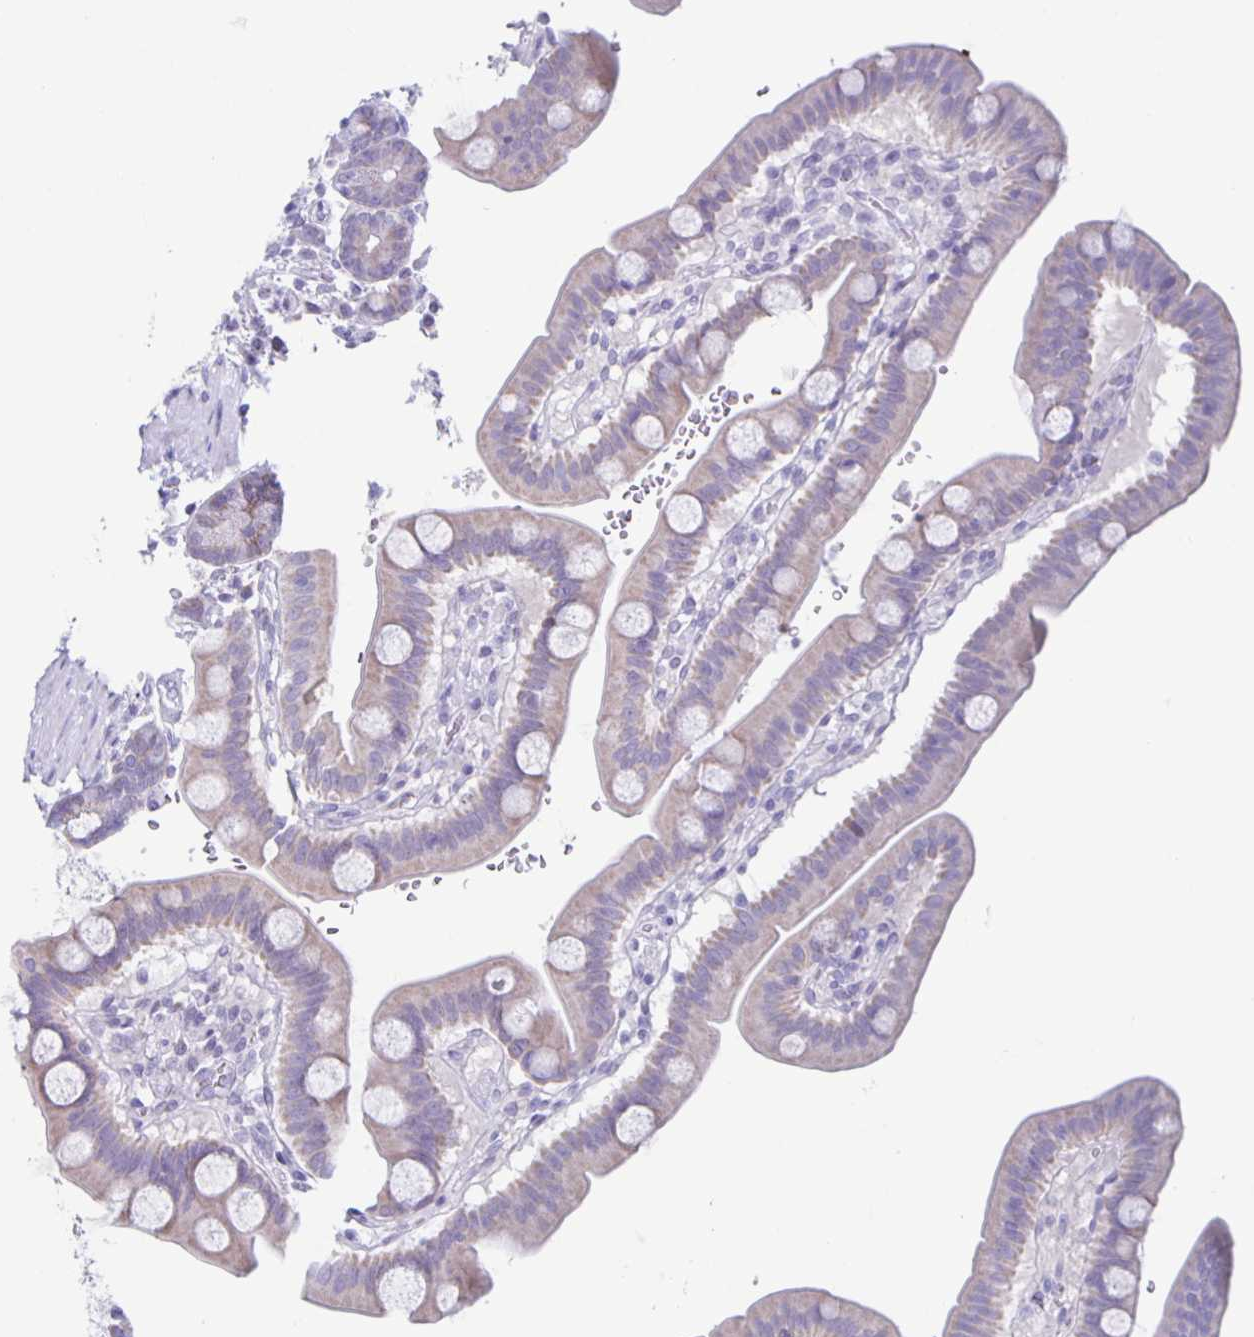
{"staining": {"intensity": "weak", "quantity": "25%-75%", "location": "cytoplasmic/membranous"}, "tissue": "duodenum", "cell_type": "Glandular cells", "image_type": "normal", "snomed": [{"axis": "morphology", "description": "Normal tissue, NOS"}, {"axis": "topography", "description": "Duodenum"}], "caption": "A brown stain labels weak cytoplasmic/membranous positivity of a protein in glandular cells of benign human duodenum. (DAB (3,3'-diaminobenzidine) = brown stain, brightfield microscopy at high magnification).", "gene": "CT45A10", "patient": {"sex": "male", "age": 59}}